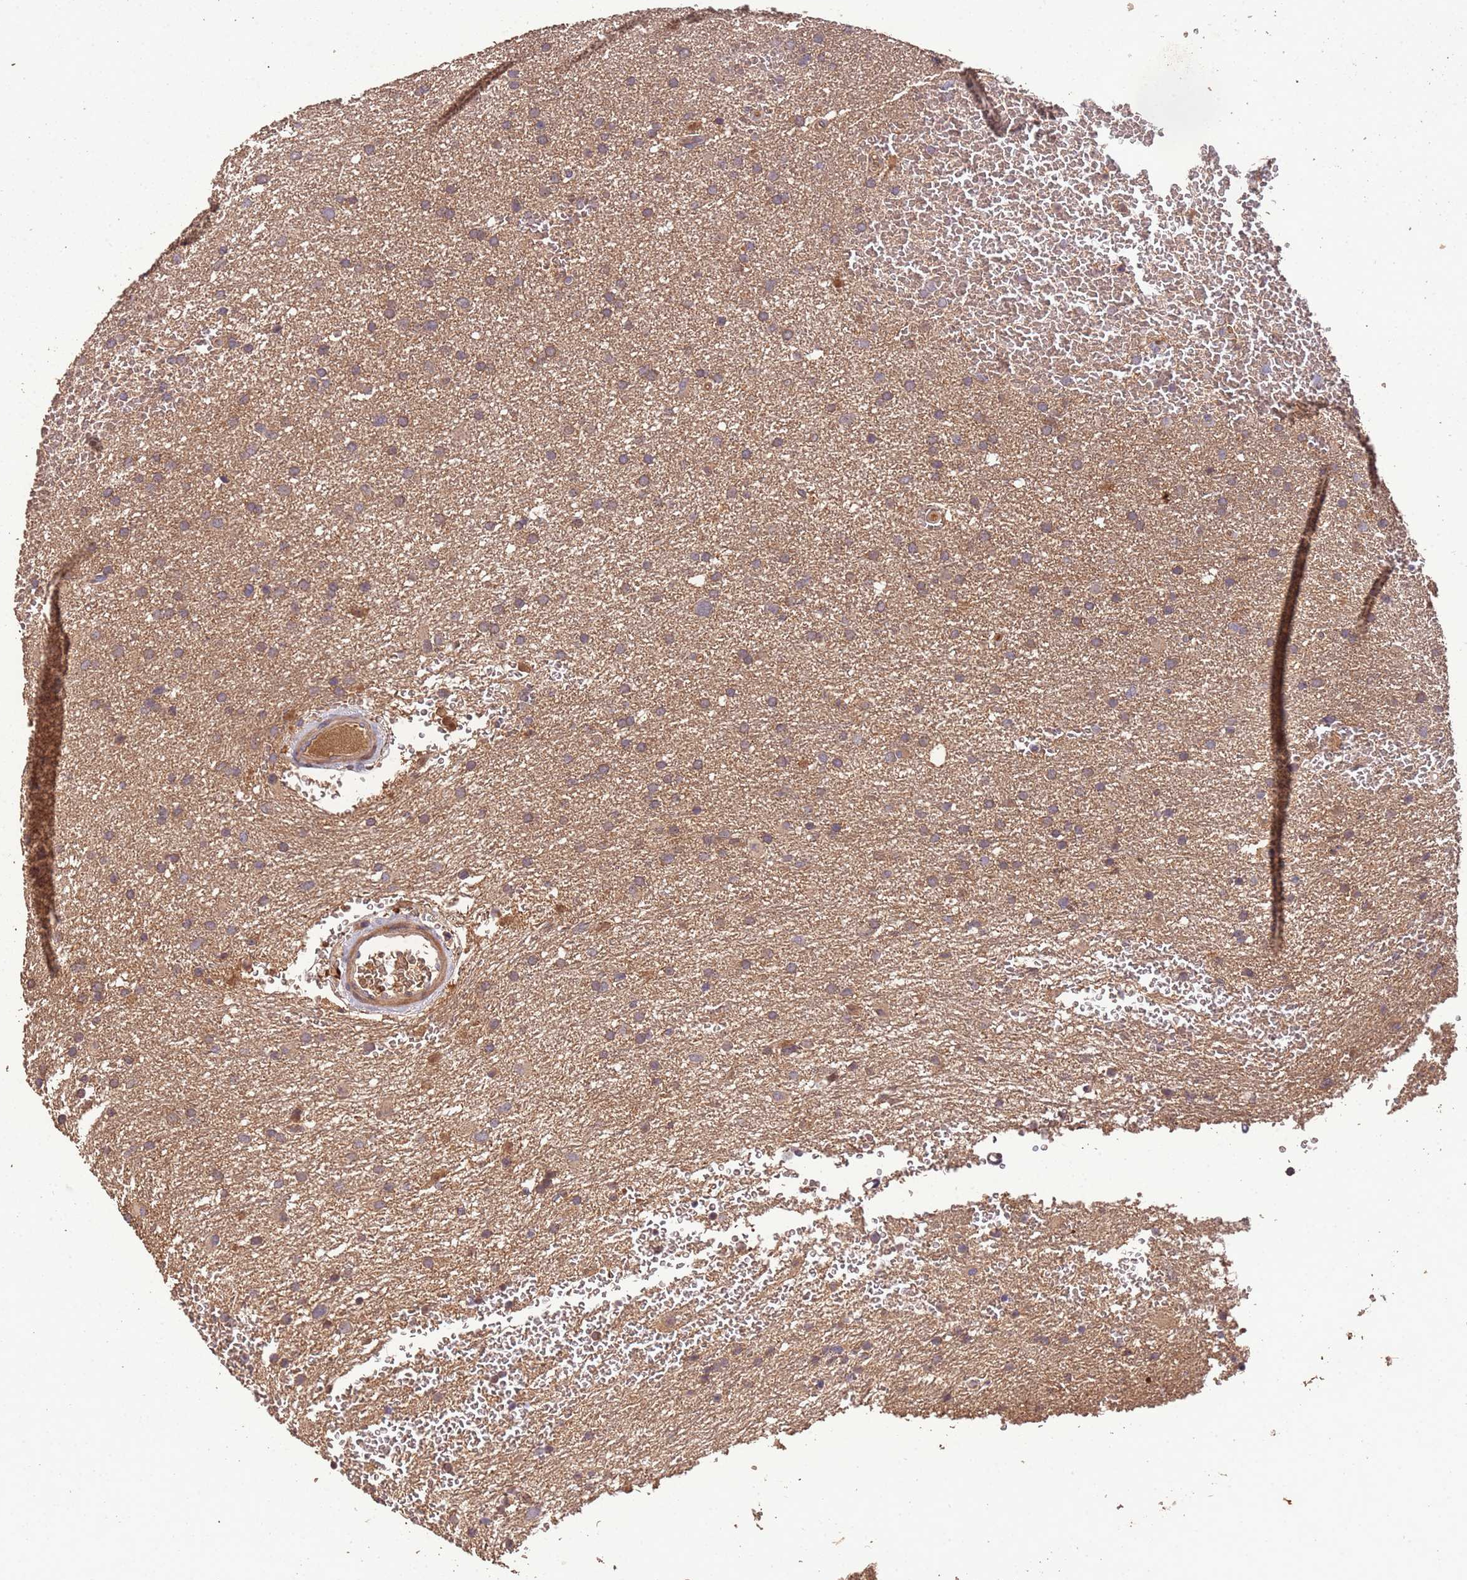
{"staining": {"intensity": "moderate", "quantity": ">75%", "location": "cytoplasmic/membranous"}, "tissue": "glioma", "cell_type": "Tumor cells", "image_type": "cancer", "snomed": [{"axis": "morphology", "description": "Glioma, malignant, High grade"}, {"axis": "topography", "description": "Cerebral cortex"}], "caption": "High-magnification brightfield microscopy of glioma stained with DAB (brown) and counterstained with hematoxylin (blue). tumor cells exhibit moderate cytoplasmic/membranous expression is appreciated in approximately>75% of cells.", "gene": "CCDC184", "patient": {"sex": "female", "age": 36}}